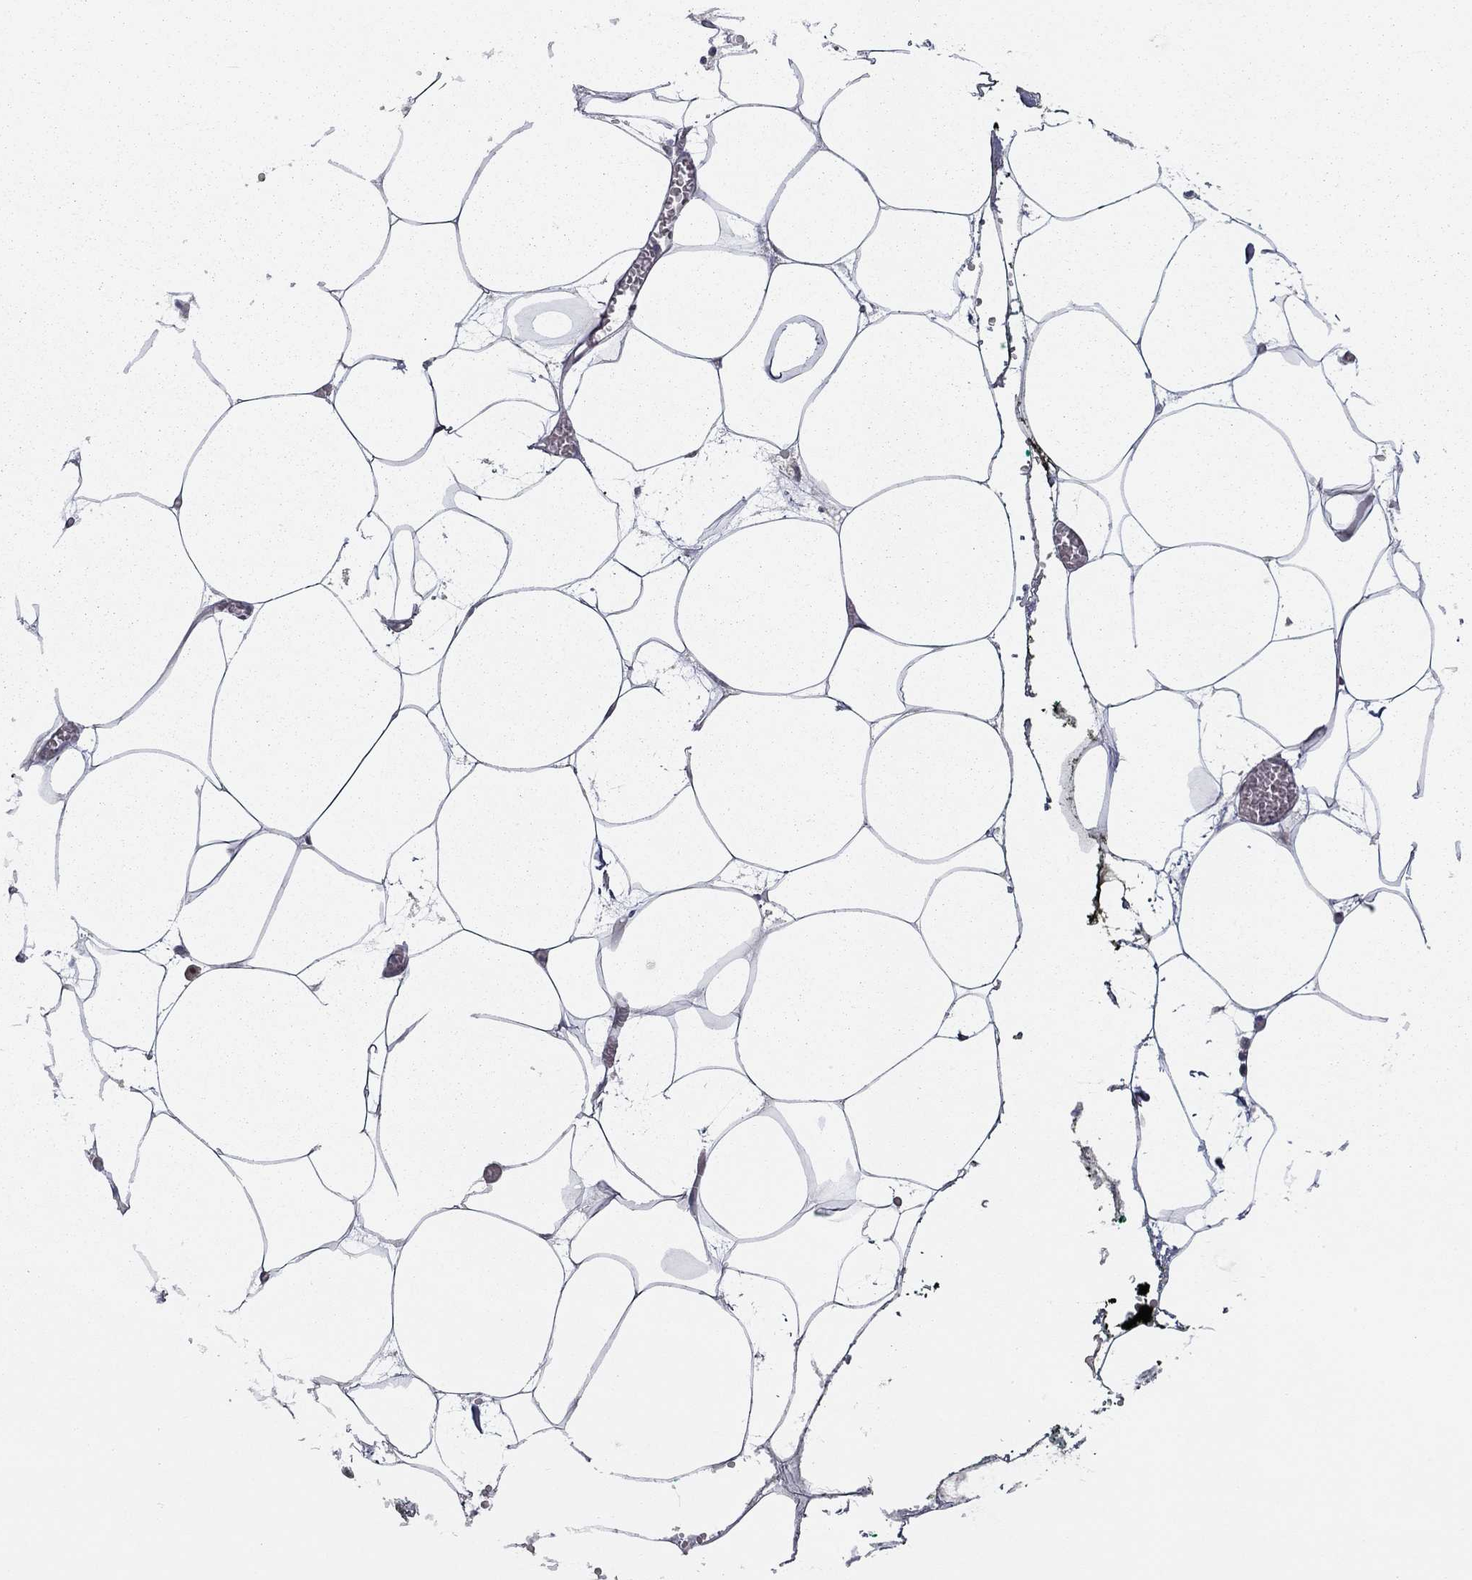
{"staining": {"intensity": "negative", "quantity": "none", "location": "none"}, "tissue": "adipose tissue", "cell_type": "Adipocytes", "image_type": "normal", "snomed": [{"axis": "morphology", "description": "Normal tissue, NOS"}, {"axis": "topography", "description": "Adipose tissue"}, {"axis": "topography", "description": "Pancreas"}, {"axis": "topography", "description": "Peripheral nerve tissue"}], "caption": "Immunohistochemistry (IHC) image of normal adipose tissue: adipose tissue stained with DAB (3,3'-diaminobenzidine) shows no significant protein positivity in adipocytes.", "gene": "DUSP7", "patient": {"sex": "female", "age": 58}}